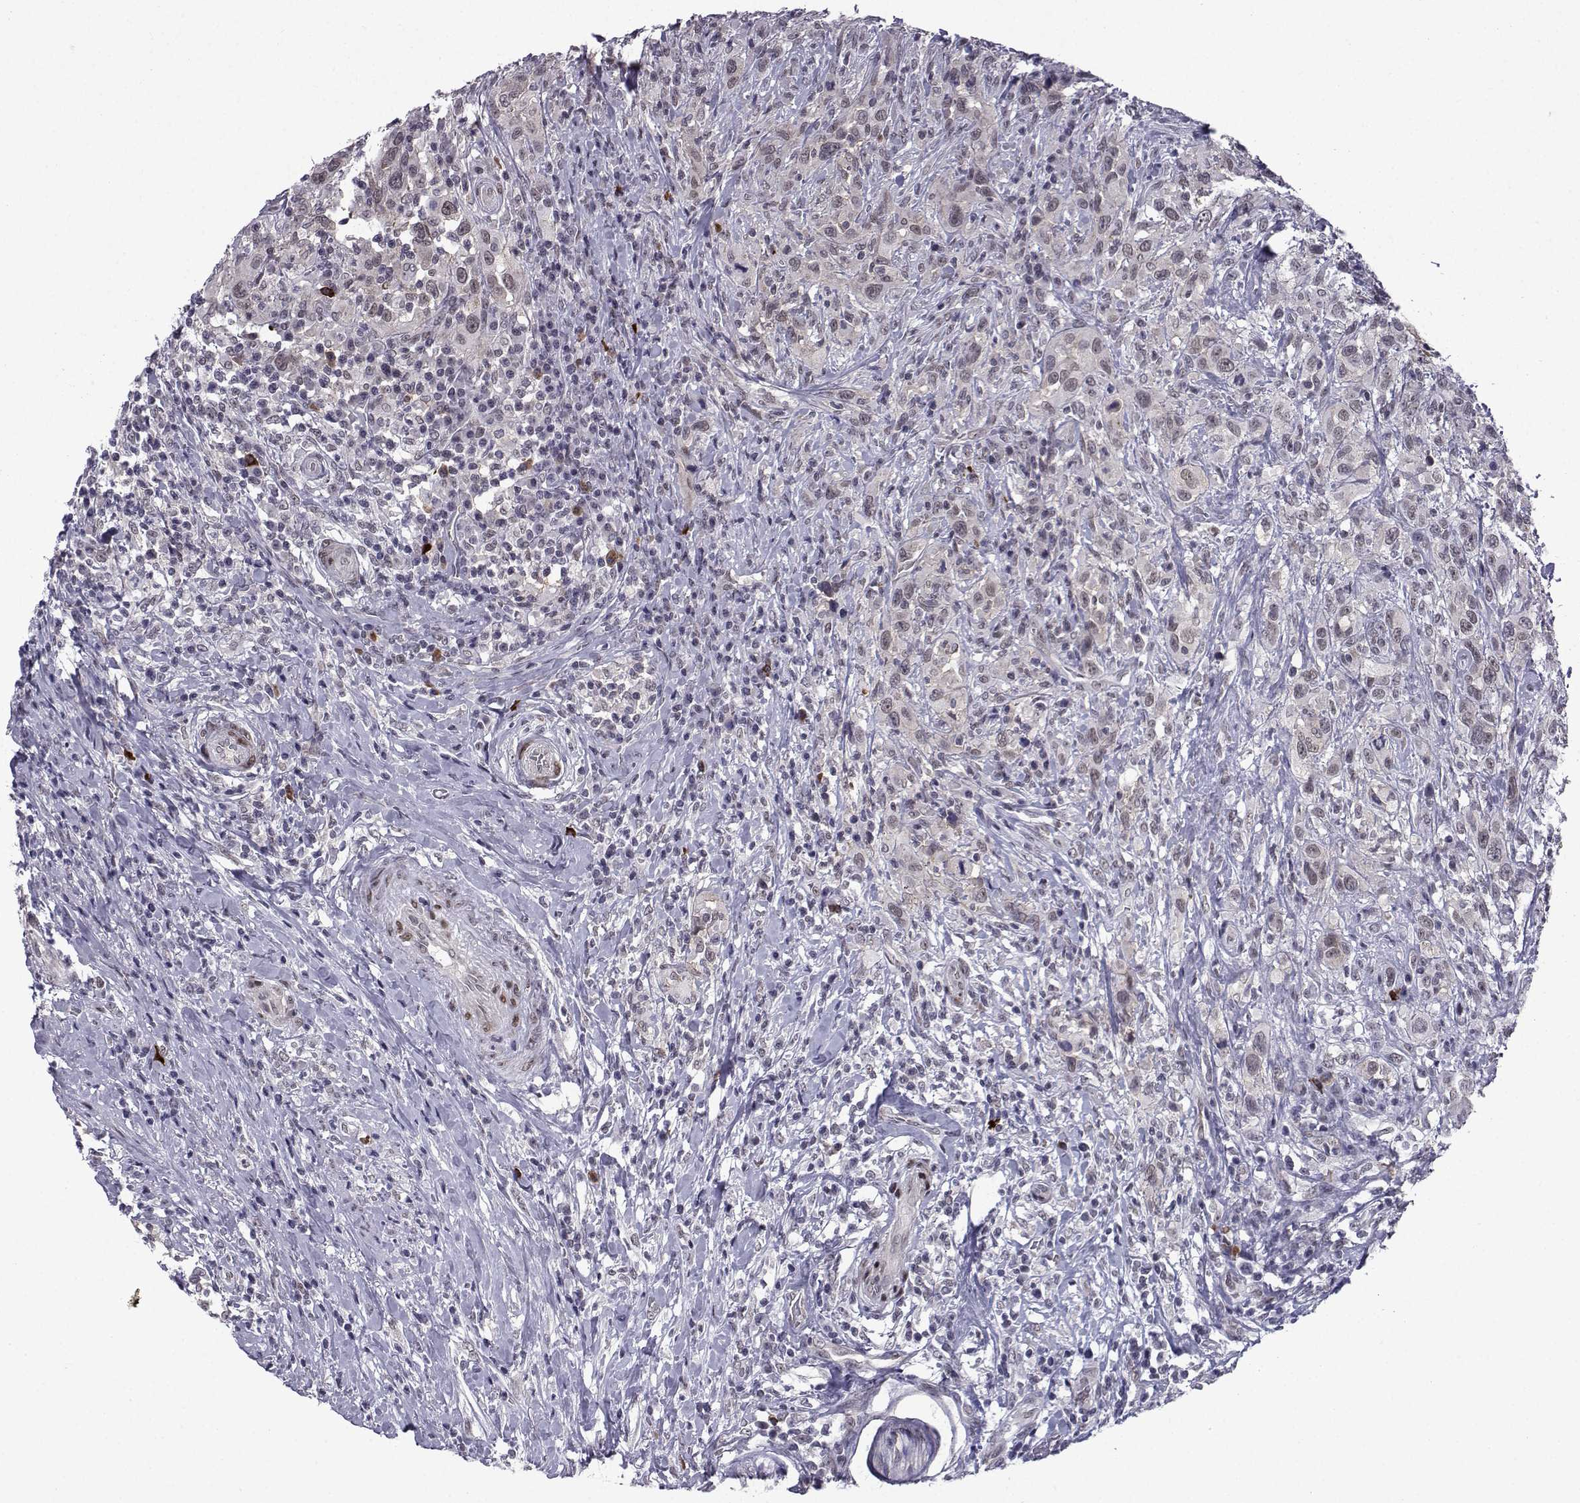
{"staining": {"intensity": "weak", "quantity": "<25%", "location": "nuclear"}, "tissue": "urothelial cancer", "cell_type": "Tumor cells", "image_type": "cancer", "snomed": [{"axis": "morphology", "description": "Urothelial carcinoma, NOS"}, {"axis": "morphology", "description": "Urothelial carcinoma, High grade"}, {"axis": "topography", "description": "Urinary bladder"}], "caption": "A high-resolution histopathology image shows immunohistochemistry (IHC) staining of urothelial cancer, which shows no significant positivity in tumor cells. (DAB IHC with hematoxylin counter stain).", "gene": "RBM24", "patient": {"sex": "female", "age": 64}}